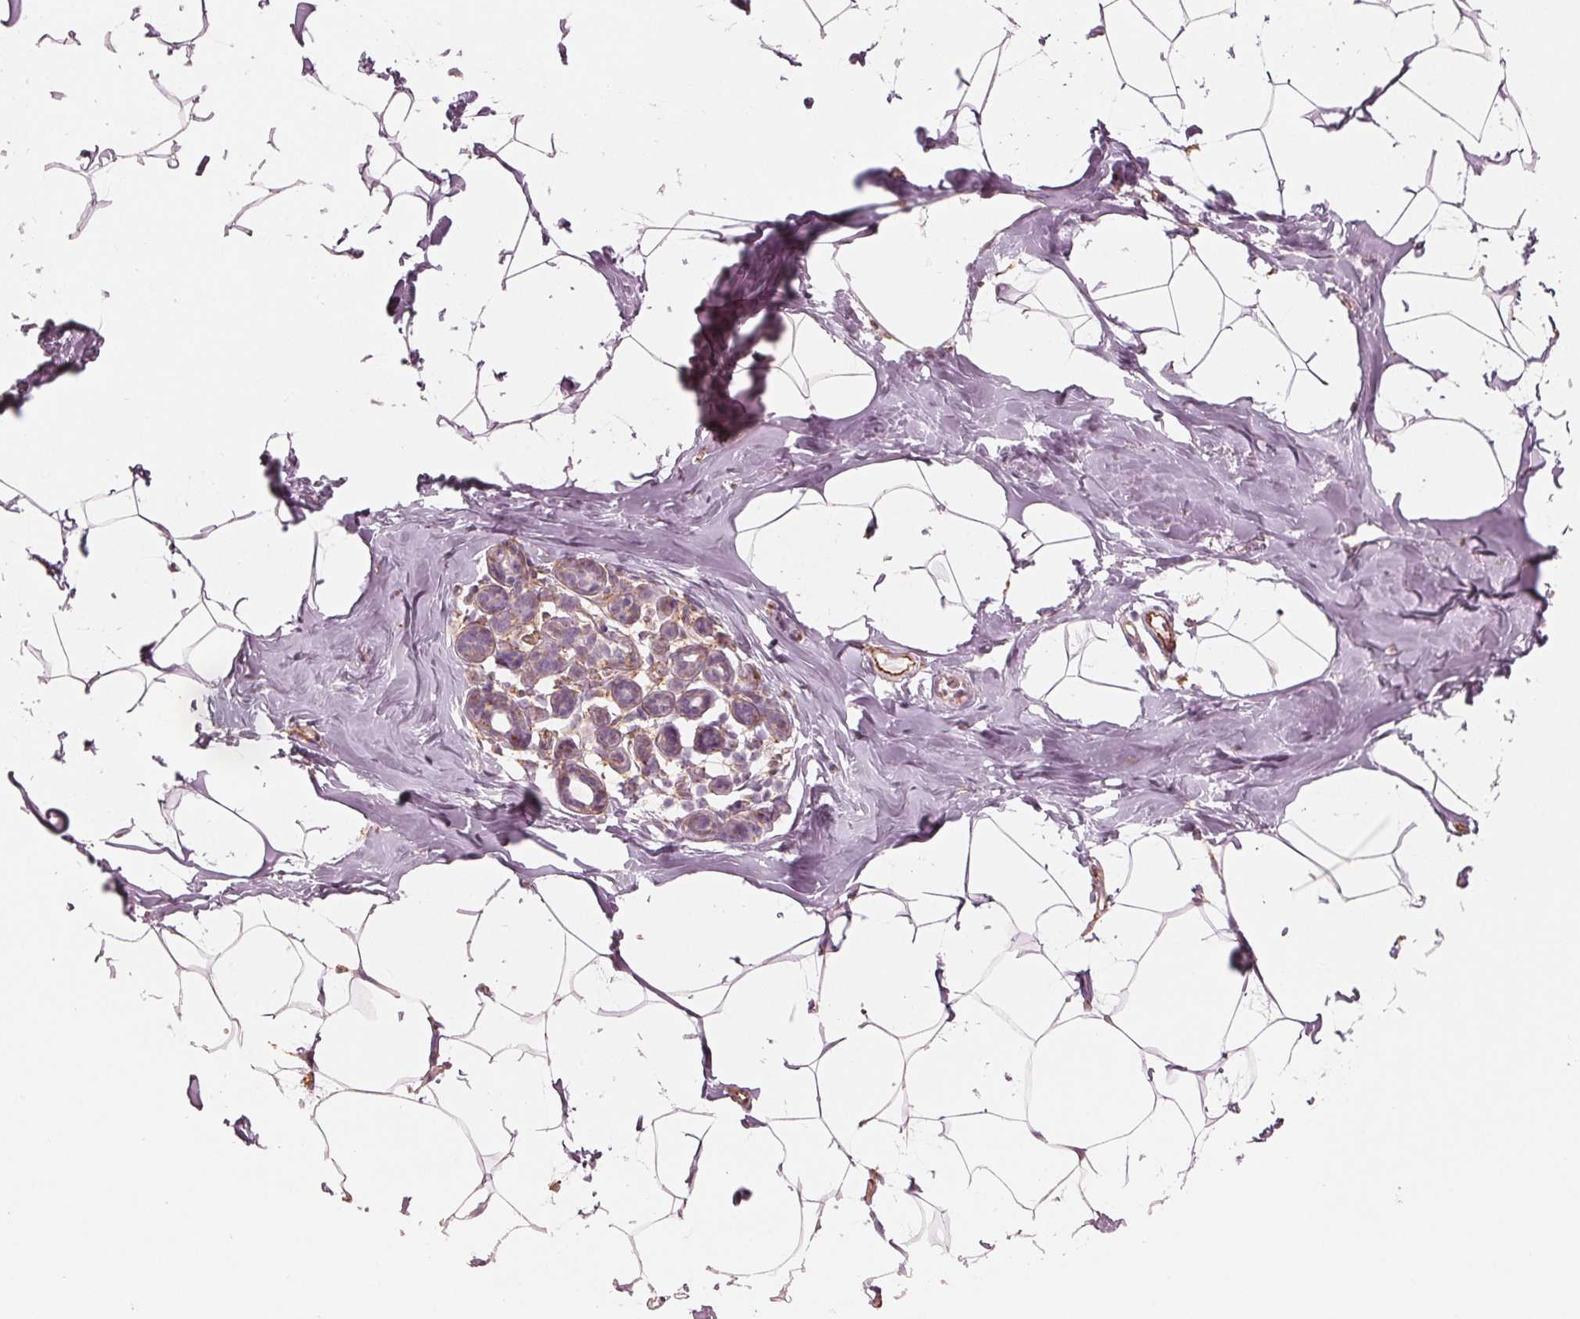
{"staining": {"intensity": "weak", "quantity": ">75%", "location": "cytoplasmic/membranous"}, "tissue": "breast", "cell_type": "Adipocytes", "image_type": "normal", "snomed": [{"axis": "morphology", "description": "Normal tissue, NOS"}, {"axis": "topography", "description": "Breast"}], "caption": "The photomicrograph exhibits staining of benign breast, revealing weak cytoplasmic/membranous protein positivity (brown color) within adipocytes. (DAB (3,3'-diaminobenzidine) IHC with brightfield microscopy, high magnification).", "gene": "IKBIP", "patient": {"sex": "female", "age": 32}}